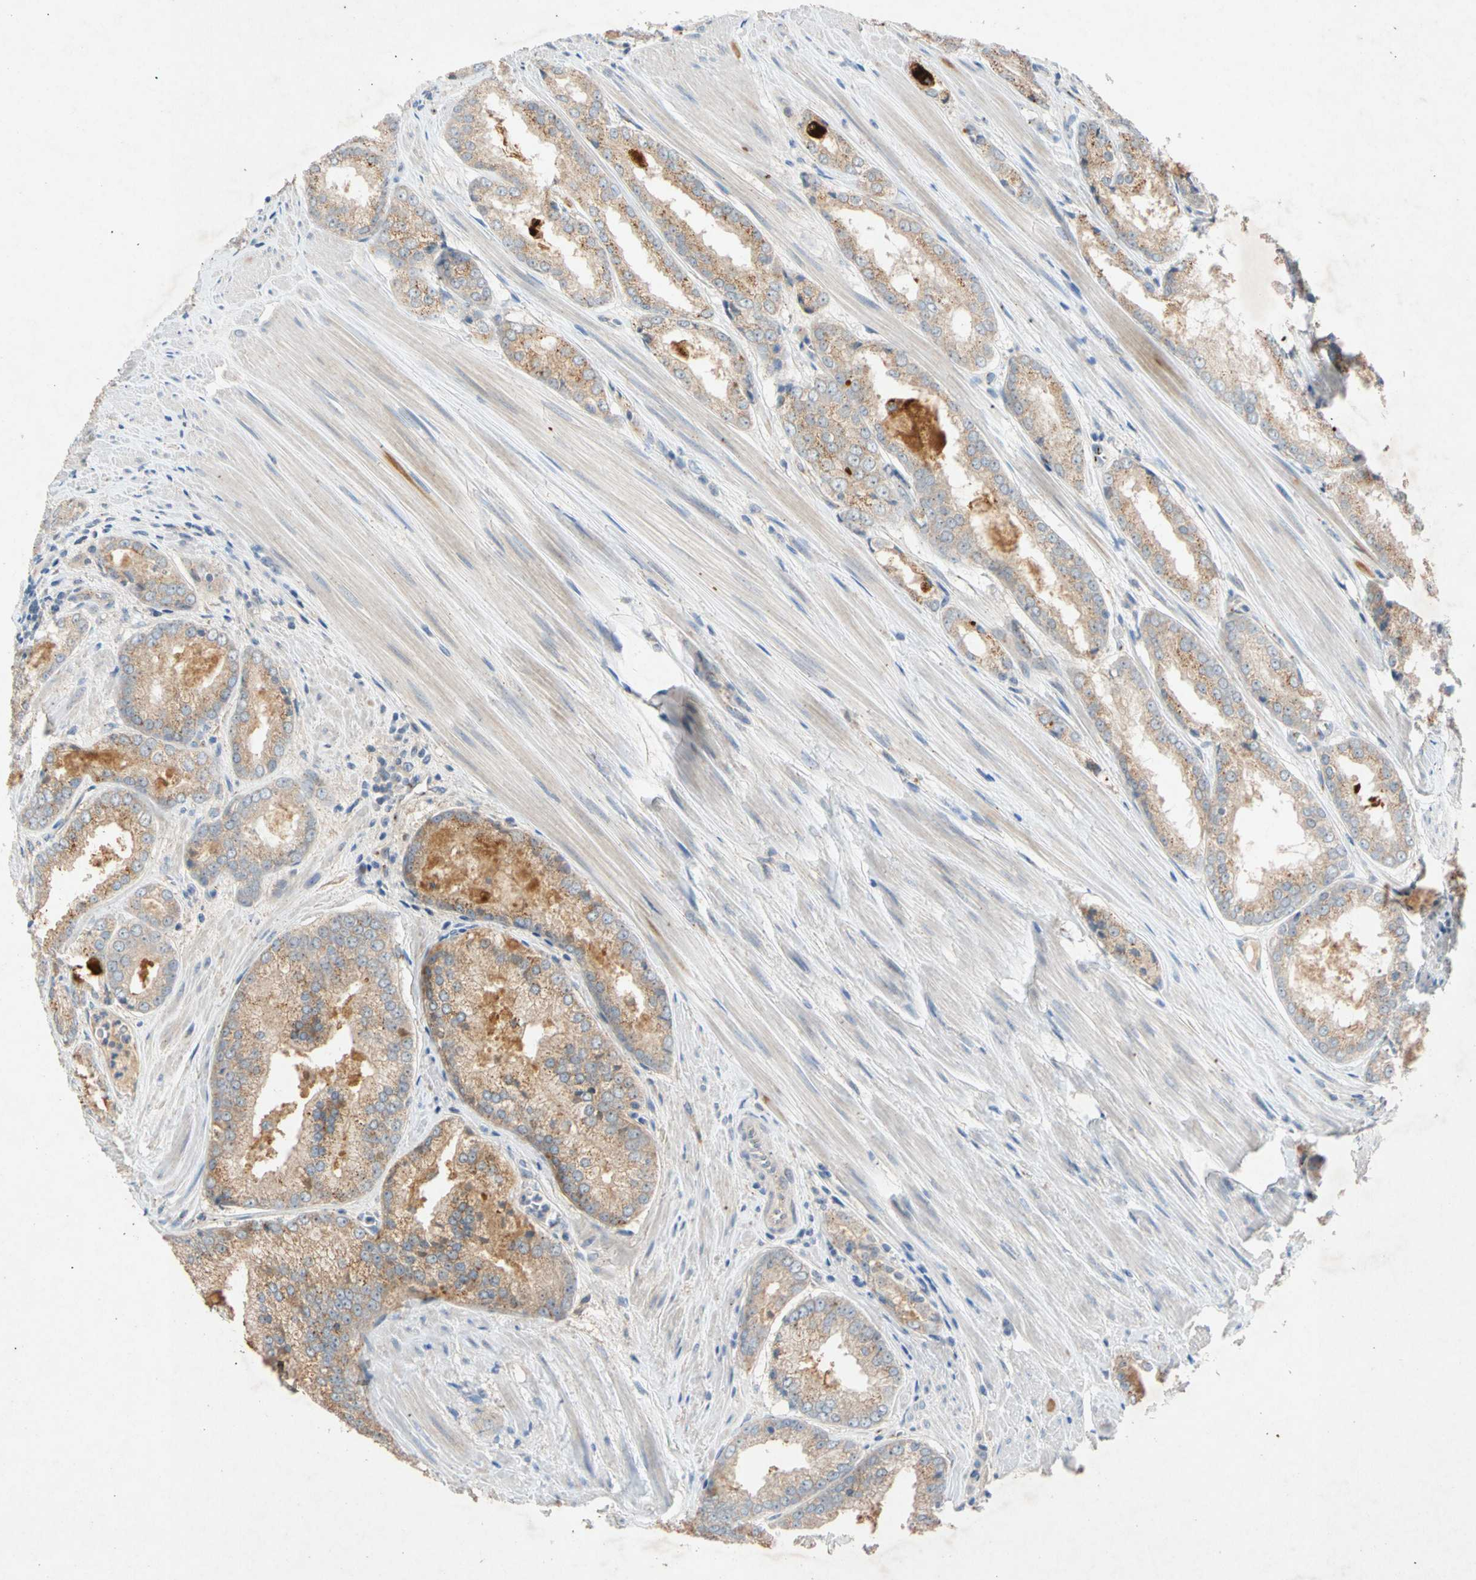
{"staining": {"intensity": "moderate", "quantity": ">75%", "location": "cytoplasmic/membranous"}, "tissue": "prostate cancer", "cell_type": "Tumor cells", "image_type": "cancer", "snomed": [{"axis": "morphology", "description": "Adenocarcinoma, Low grade"}, {"axis": "topography", "description": "Prostate"}], "caption": "Brown immunohistochemical staining in prostate low-grade adenocarcinoma exhibits moderate cytoplasmic/membranous positivity in approximately >75% of tumor cells.", "gene": "GASK1B", "patient": {"sex": "male", "age": 64}}